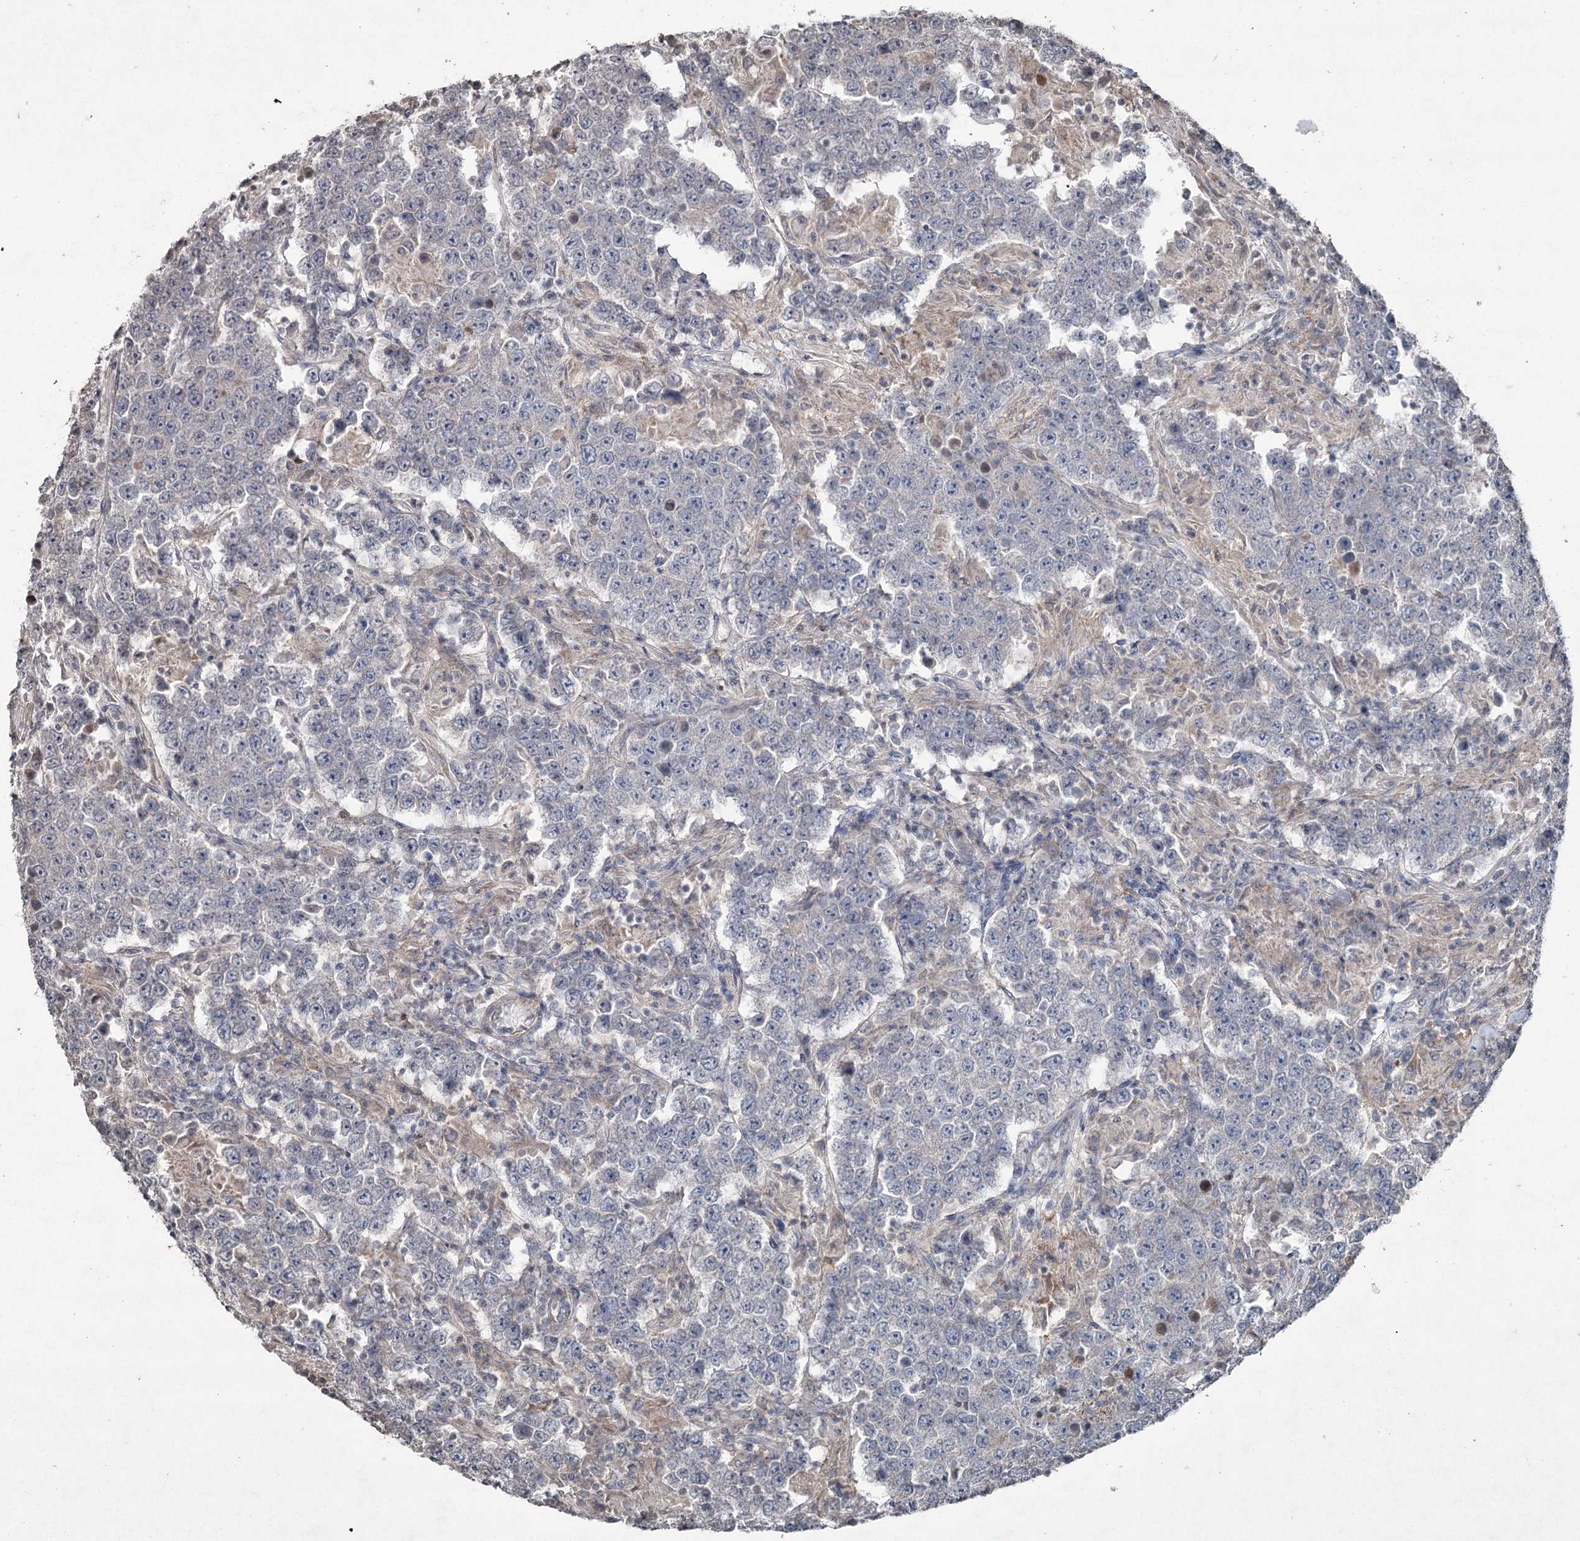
{"staining": {"intensity": "negative", "quantity": "none", "location": "none"}, "tissue": "testis cancer", "cell_type": "Tumor cells", "image_type": "cancer", "snomed": [{"axis": "morphology", "description": "Normal tissue, NOS"}, {"axis": "morphology", "description": "Urothelial carcinoma, High grade"}, {"axis": "morphology", "description": "Seminoma, NOS"}, {"axis": "morphology", "description": "Carcinoma, Embryonal, NOS"}, {"axis": "topography", "description": "Urinary bladder"}, {"axis": "topography", "description": "Testis"}], "caption": "An image of testis embryonal carcinoma stained for a protein demonstrates no brown staining in tumor cells. (DAB immunohistochemistry with hematoxylin counter stain).", "gene": "PGLYRP2", "patient": {"sex": "male", "age": 41}}